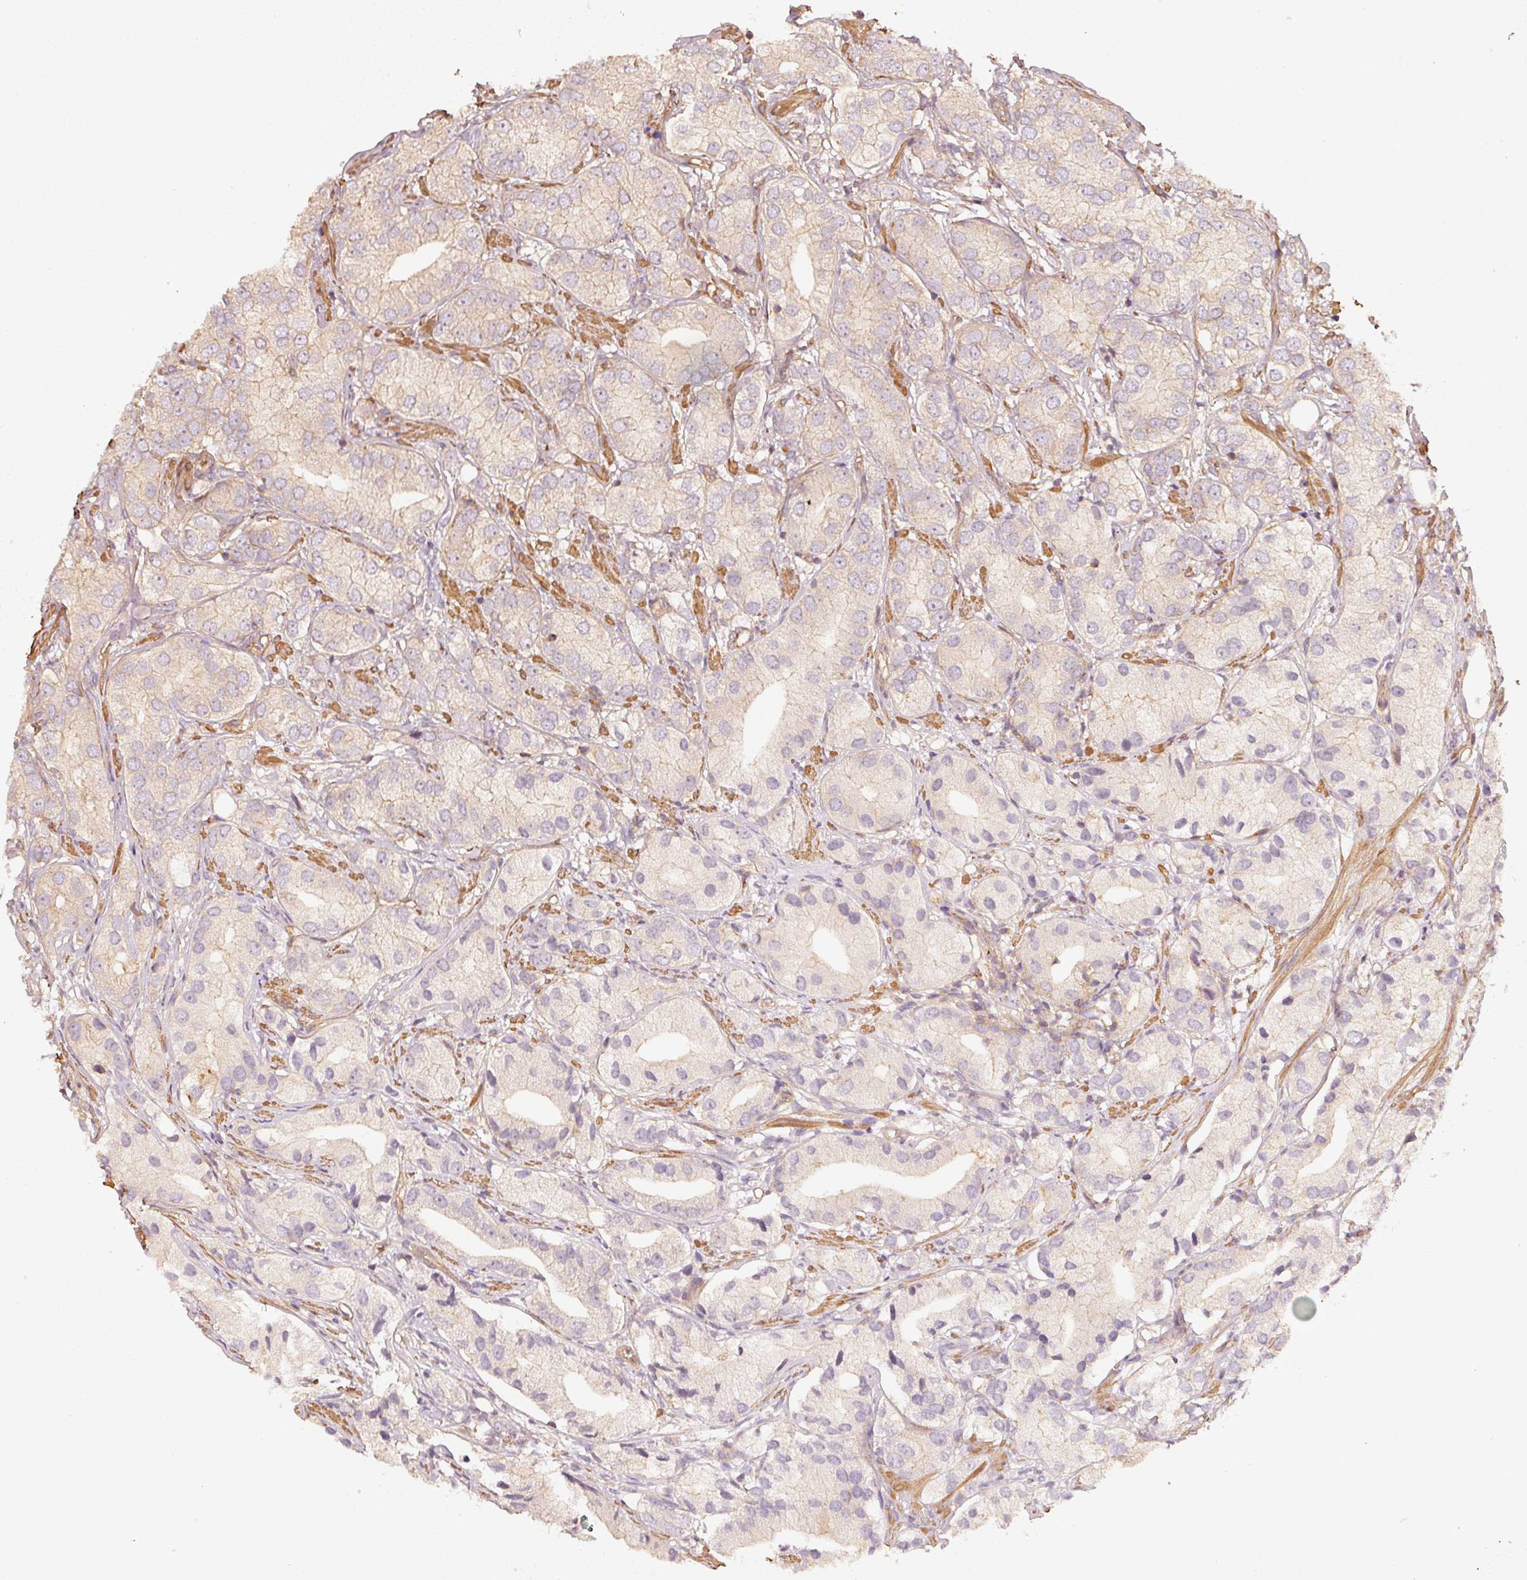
{"staining": {"intensity": "weak", "quantity": "<25%", "location": "cytoplasmic/membranous"}, "tissue": "prostate cancer", "cell_type": "Tumor cells", "image_type": "cancer", "snomed": [{"axis": "morphology", "description": "Adenocarcinoma, High grade"}, {"axis": "topography", "description": "Prostate"}], "caption": "An immunohistochemistry (IHC) histopathology image of prostate cancer (adenocarcinoma (high-grade)) is shown. There is no staining in tumor cells of prostate cancer (adenocarcinoma (high-grade)). The staining was performed using DAB (3,3'-diaminobenzidine) to visualize the protein expression in brown, while the nuclei were stained in blue with hematoxylin (Magnification: 20x).", "gene": "CEP95", "patient": {"sex": "male", "age": 82}}